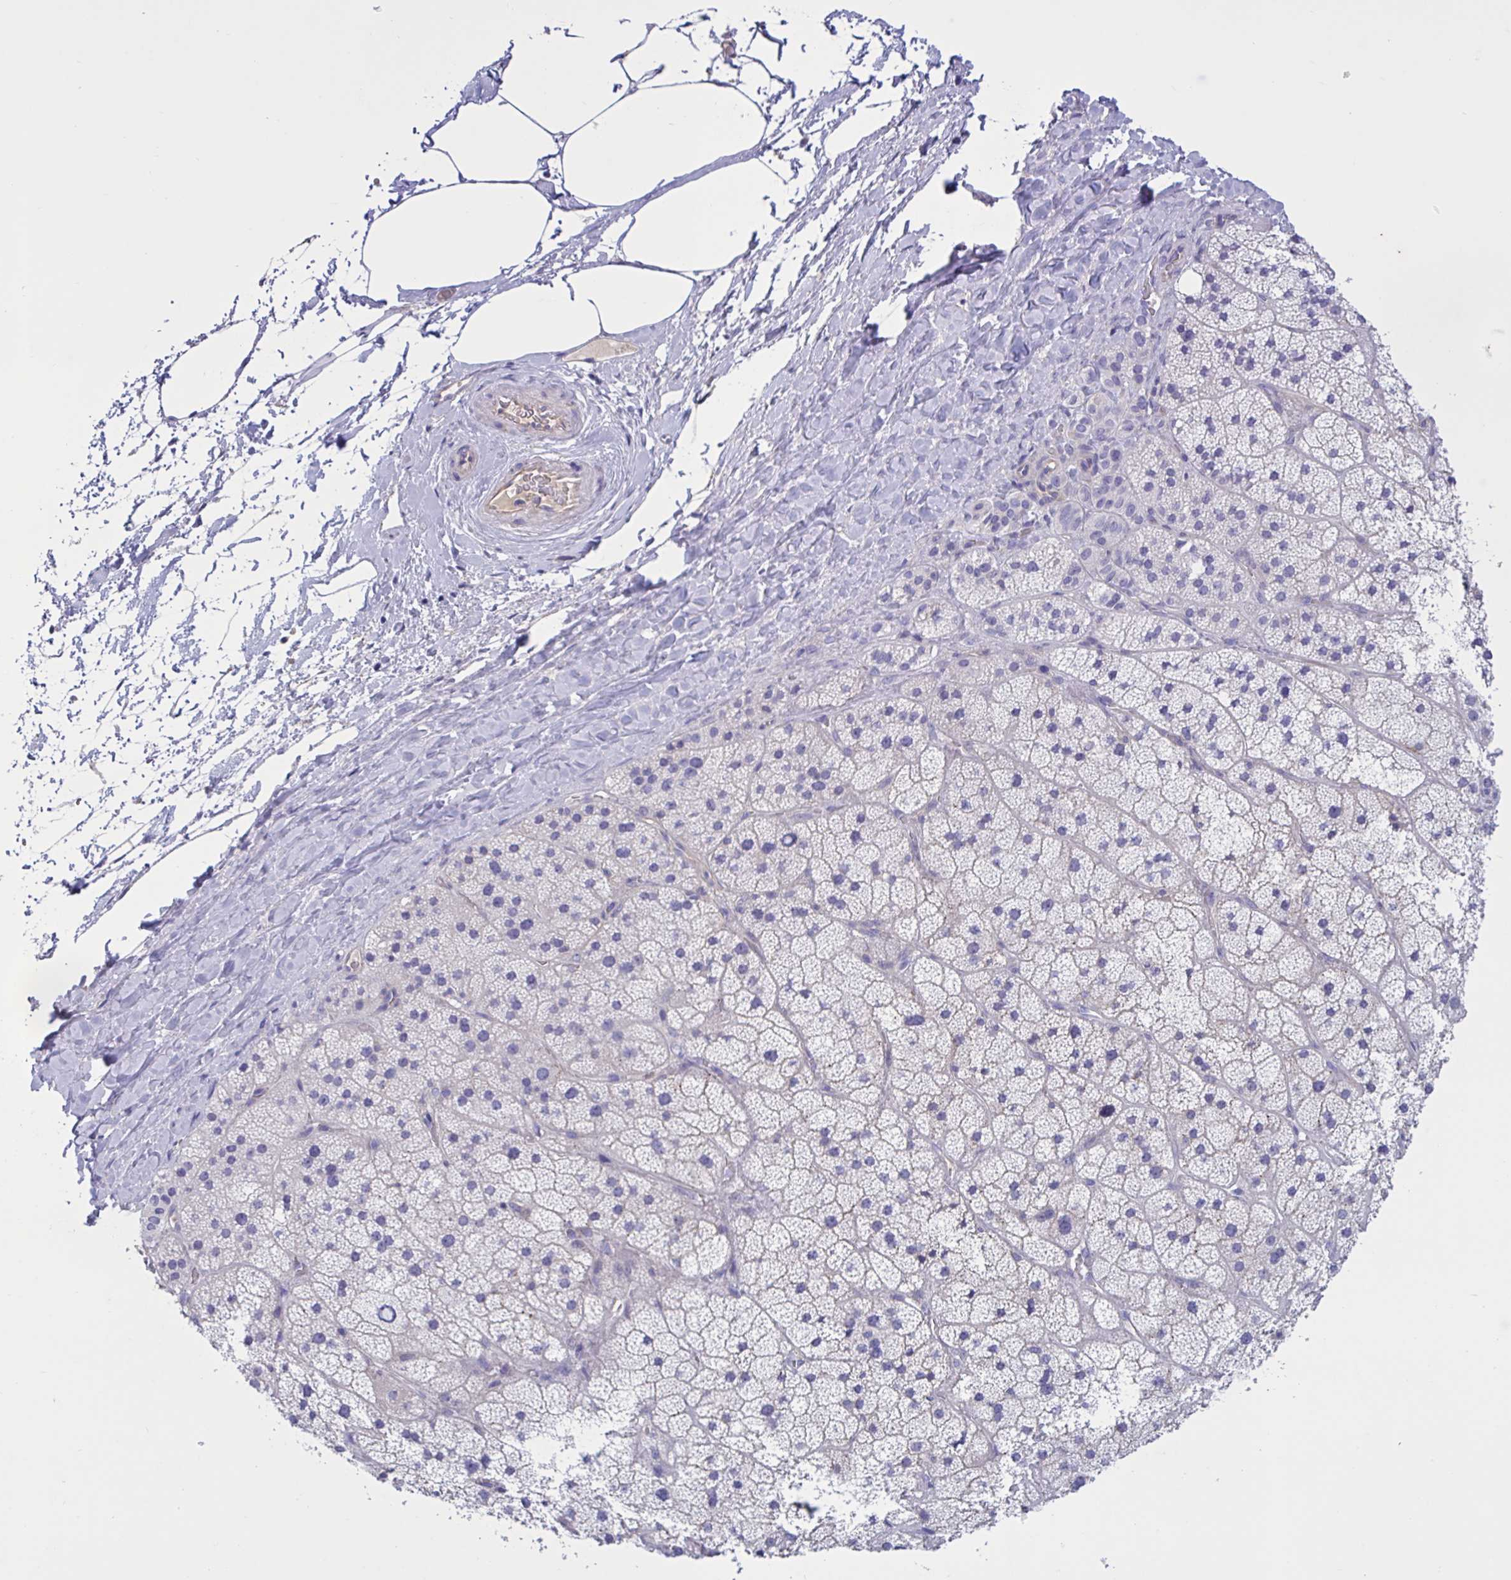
{"staining": {"intensity": "negative", "quantity": "none", "location": "none"}, "tissue": "adrenal gland", "cell_type": "Glandular cells", "image_type": "normal", "snomed": [{"axis": "morphology", "description": "Normal tissue, NOS"}, {"axis": "topography", "description": "Adrenal gland"}], "caption": "This is an immunohistochemistry micrograph of benign adrenal gland. There is no expression in glandular cells.", "gene": "SLC66A1", "patient": {"sex": "male", "age": 57}}